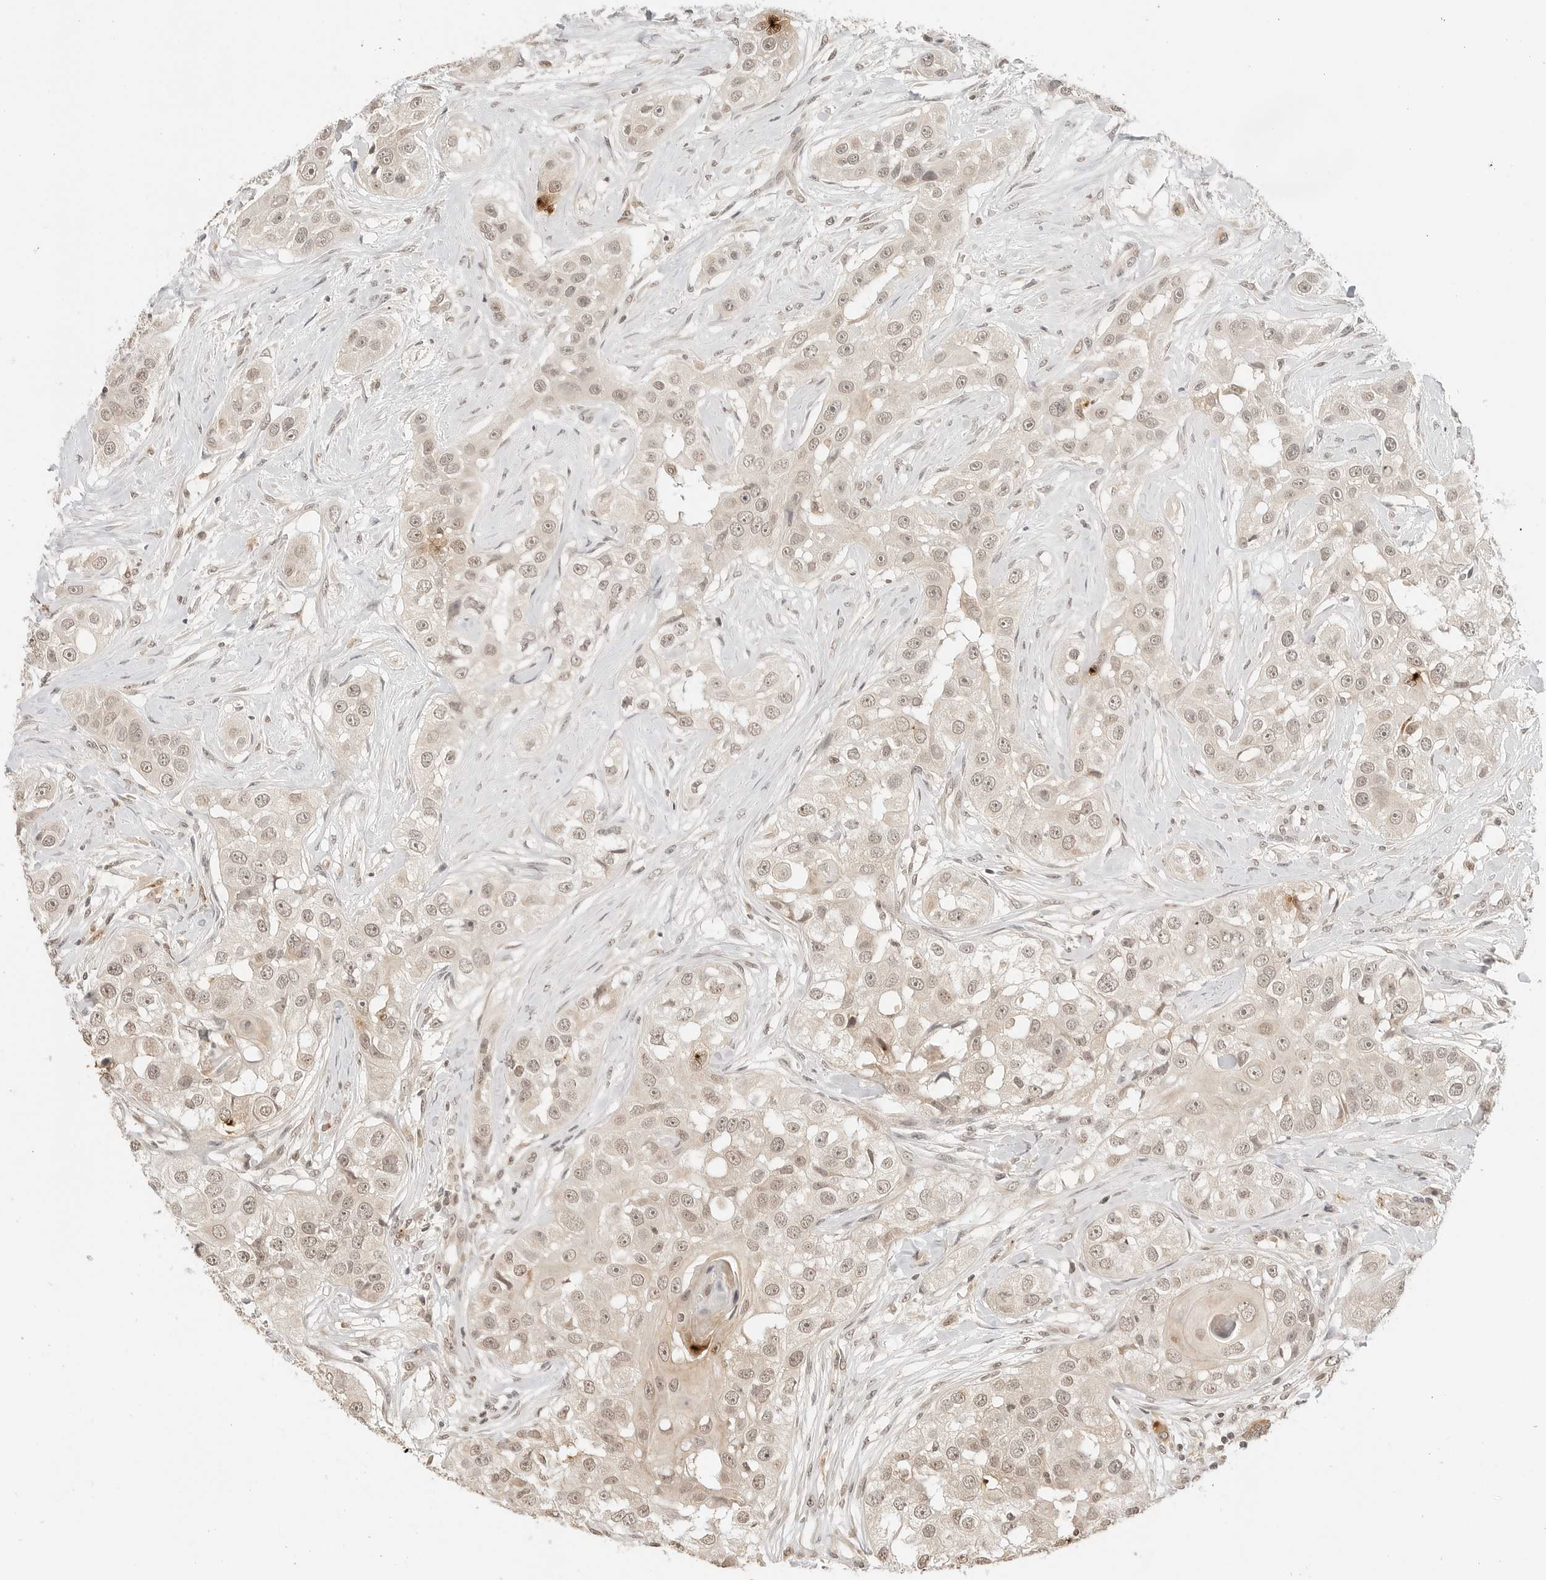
{"staining": {"intensity": "weak", "quantity": ">75%", "location": "nuclear"}, "tissue": "head and neck cancer", "cell_type": "Tumor cells", "image_type": "cancer", "snomed": [{"axis": "morphology", "description": "Normal tissue, NOS"}, {"axis": "morphology", "description": "Squamous cell carcinoma, NOS"}, {"axis": "topography", "description": "Skeletal muscle"}, {"axis": "topography", "description": "Head-Neck"}], "caption": "Human head and neck squamous cell carcinoma stained for a protein (brown) displays weak nuclear positive staining in about >75% of tumor cells.", "gene": "GPR34", "patient": {"sex": "male", "age": 51}}